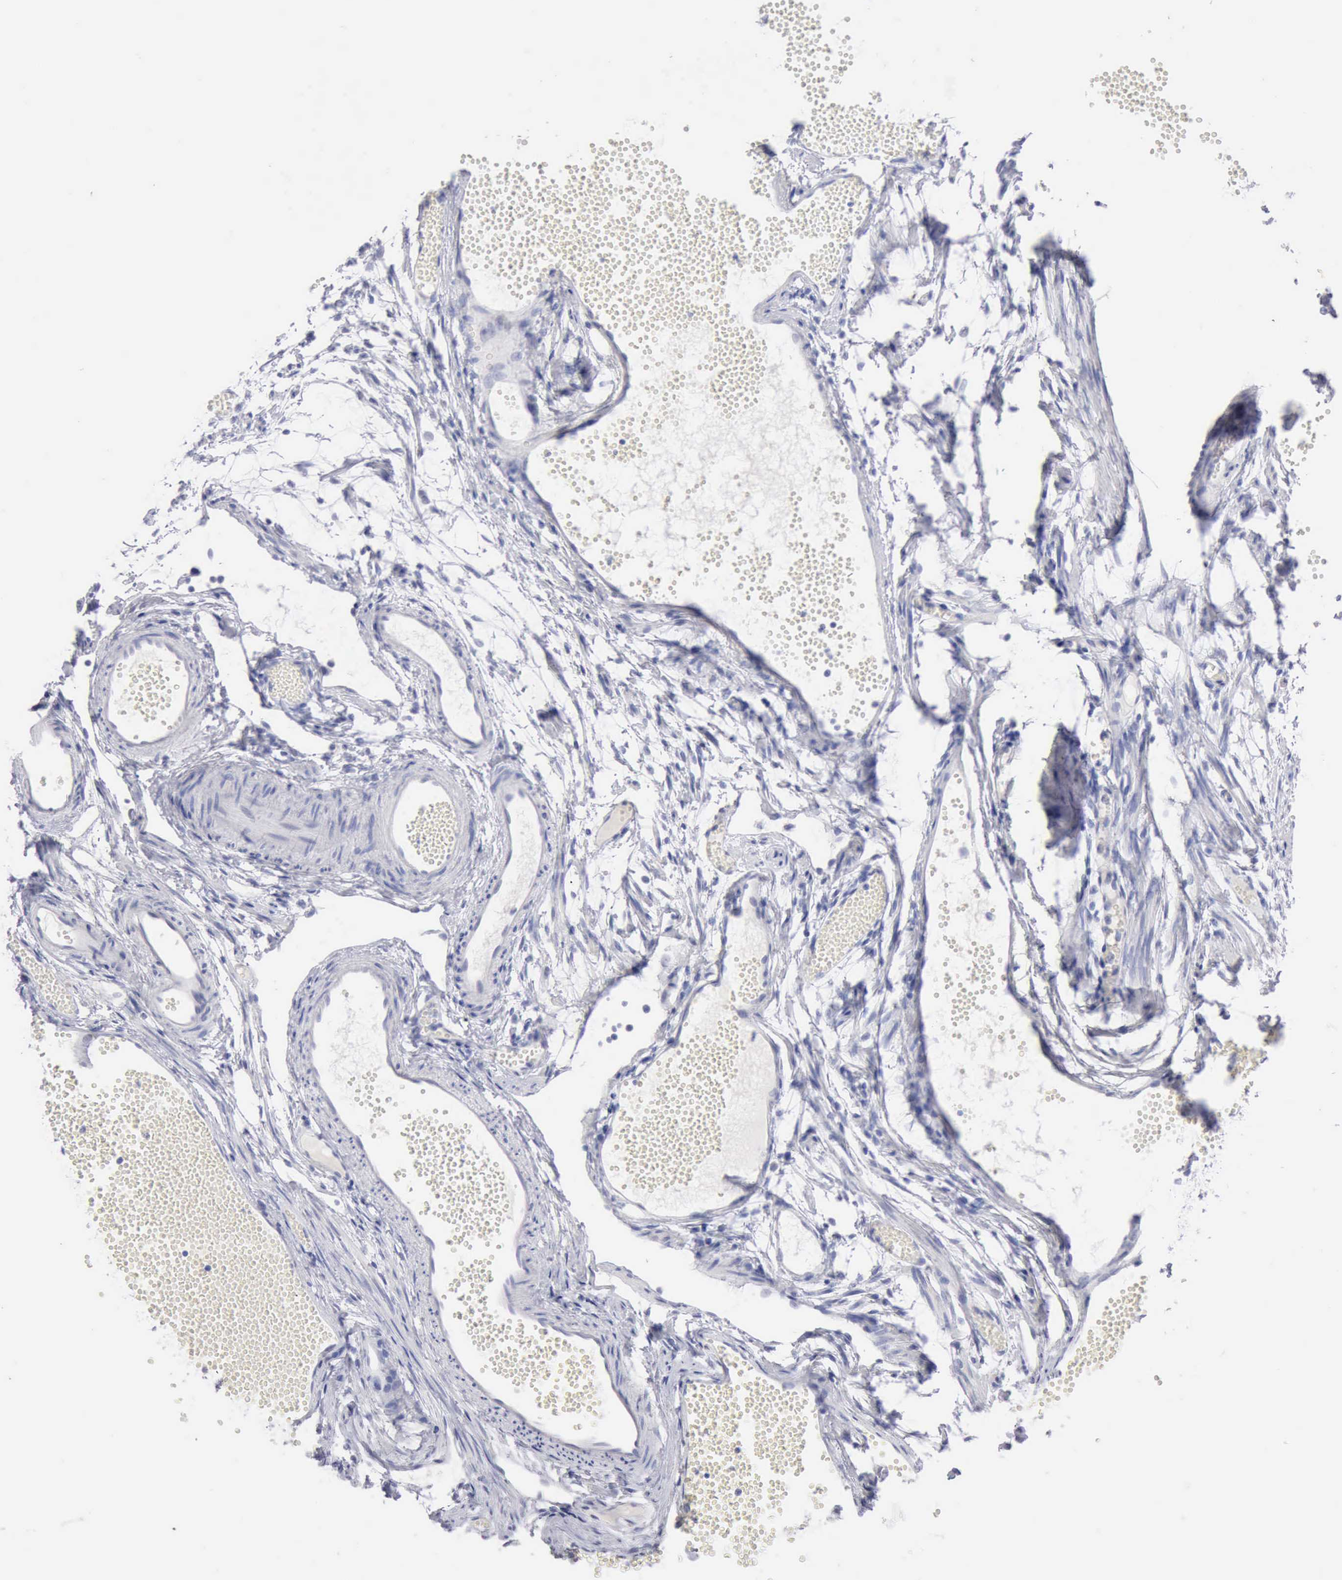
{"staining": {"intensity": "negative", "quantity": "none", "location": "none"}, "tissue": "fallopian tube", "cell_type": "Glandular cells", "image_type": "normal", "snomed": [{"axis": "morphology", "description": "Normal tissue, NOS"}, {"axis": "topography", "description": "Fallopian tube"}], "caption": "Photomicrograph shows no protein positivity in glandular cells of benign fallopian tube.", "gene": "ANGEL1", "patient": {"sex": "female", "age": 29}}